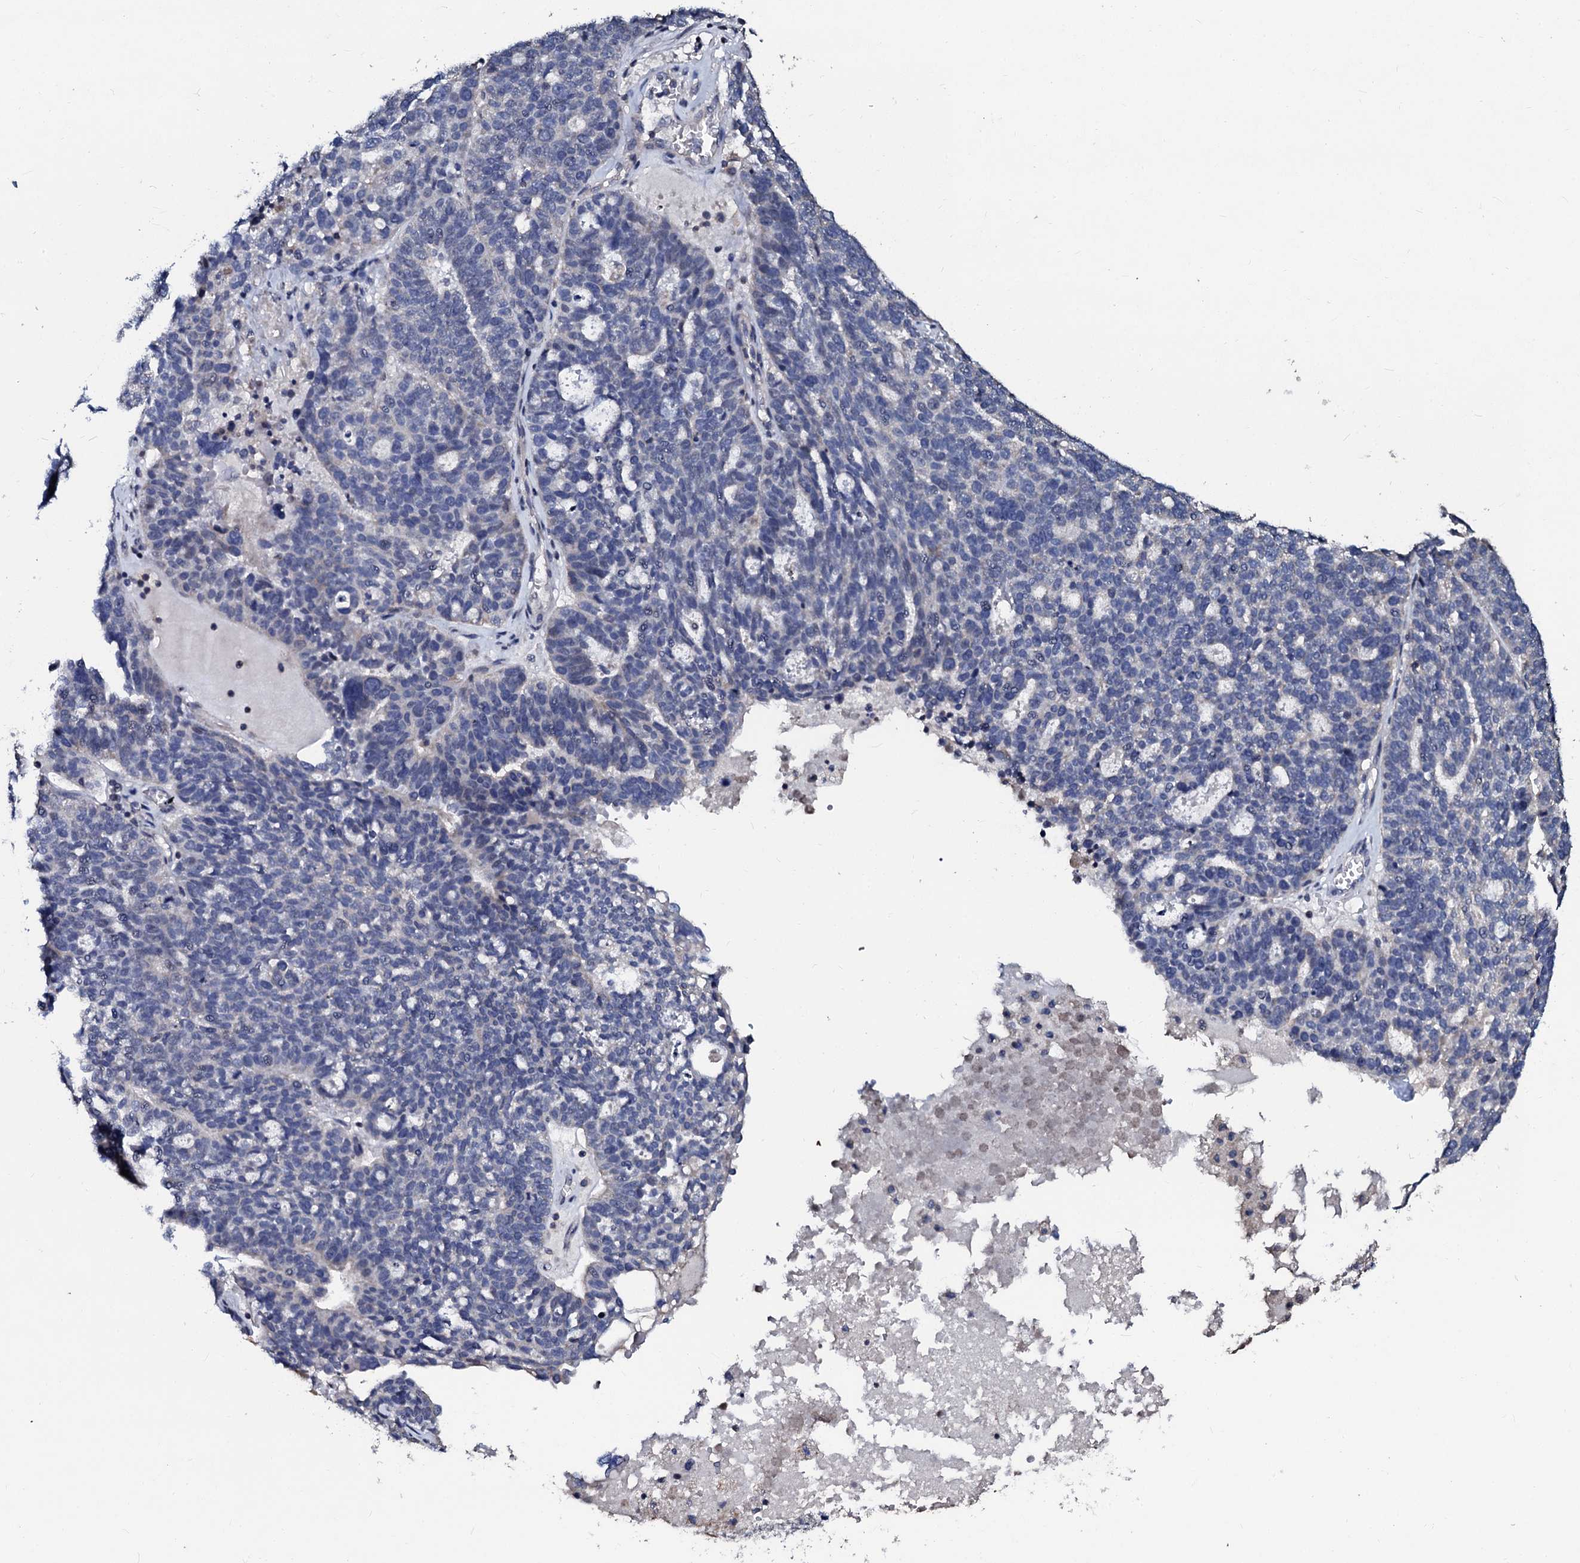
{"staining": {"intensity": "negative", "quantity": "none", "location": "none"}, "tissue": "ovarian cancer", "cell_type": "Tumor cells", "image_type": "cancer", "snomed": [{"axis": "morphology", "description": "Cystadenocarcinoma, serous, NOS"}, {"axis": "topography", "description": "Ovary"}], "caption": "This histopathology image is of ovarian serous cystadenocarcinoma stained with IHC to label a protein in brown with the nuclei are counter-stained blue. There is no expression in tumor cells. (Immunohistochemistry (ihc), brightfield microscopy, high magnification).", "gene": "SLC37A4", "patient": {"sex": "female", "age": 59}}